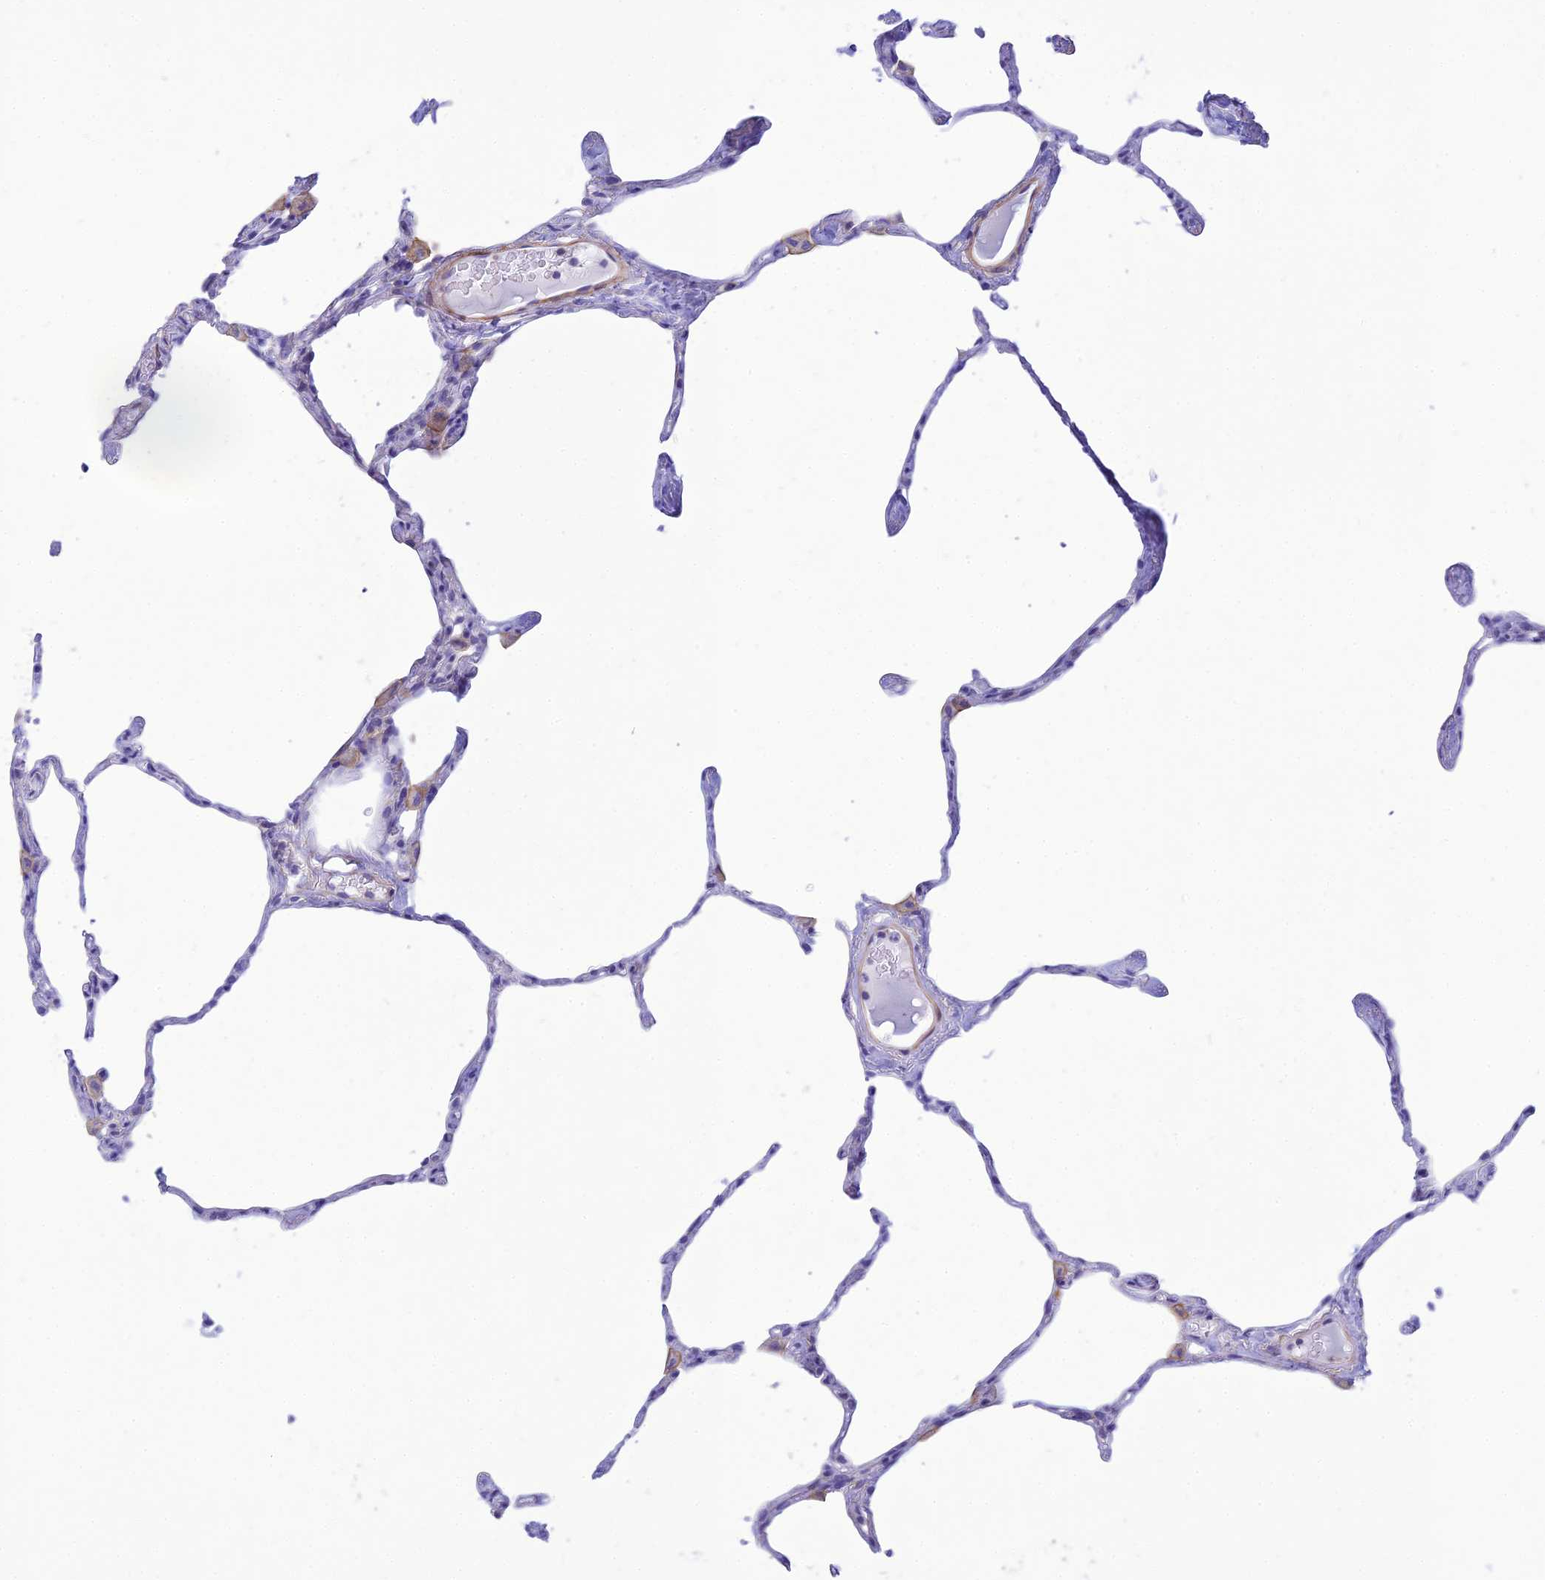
{"staining": {"intensity": "negative", "quantity": "none", "location": "none"}, "tissue": "lung", "cell_type": "Alveolar cells", "image_type": "normal", "snomed": [{"axis": "morphology", "description": "Normal tissue, NOS"}, {"axis": "topography", "description": "Lung"}], "caption": "This is an IHC photomicrograph of unremarkable human lung. There is no expression in alveolar cells.", "gene": "FBXW4", "patient": {"sex": "male", "age": 65}}